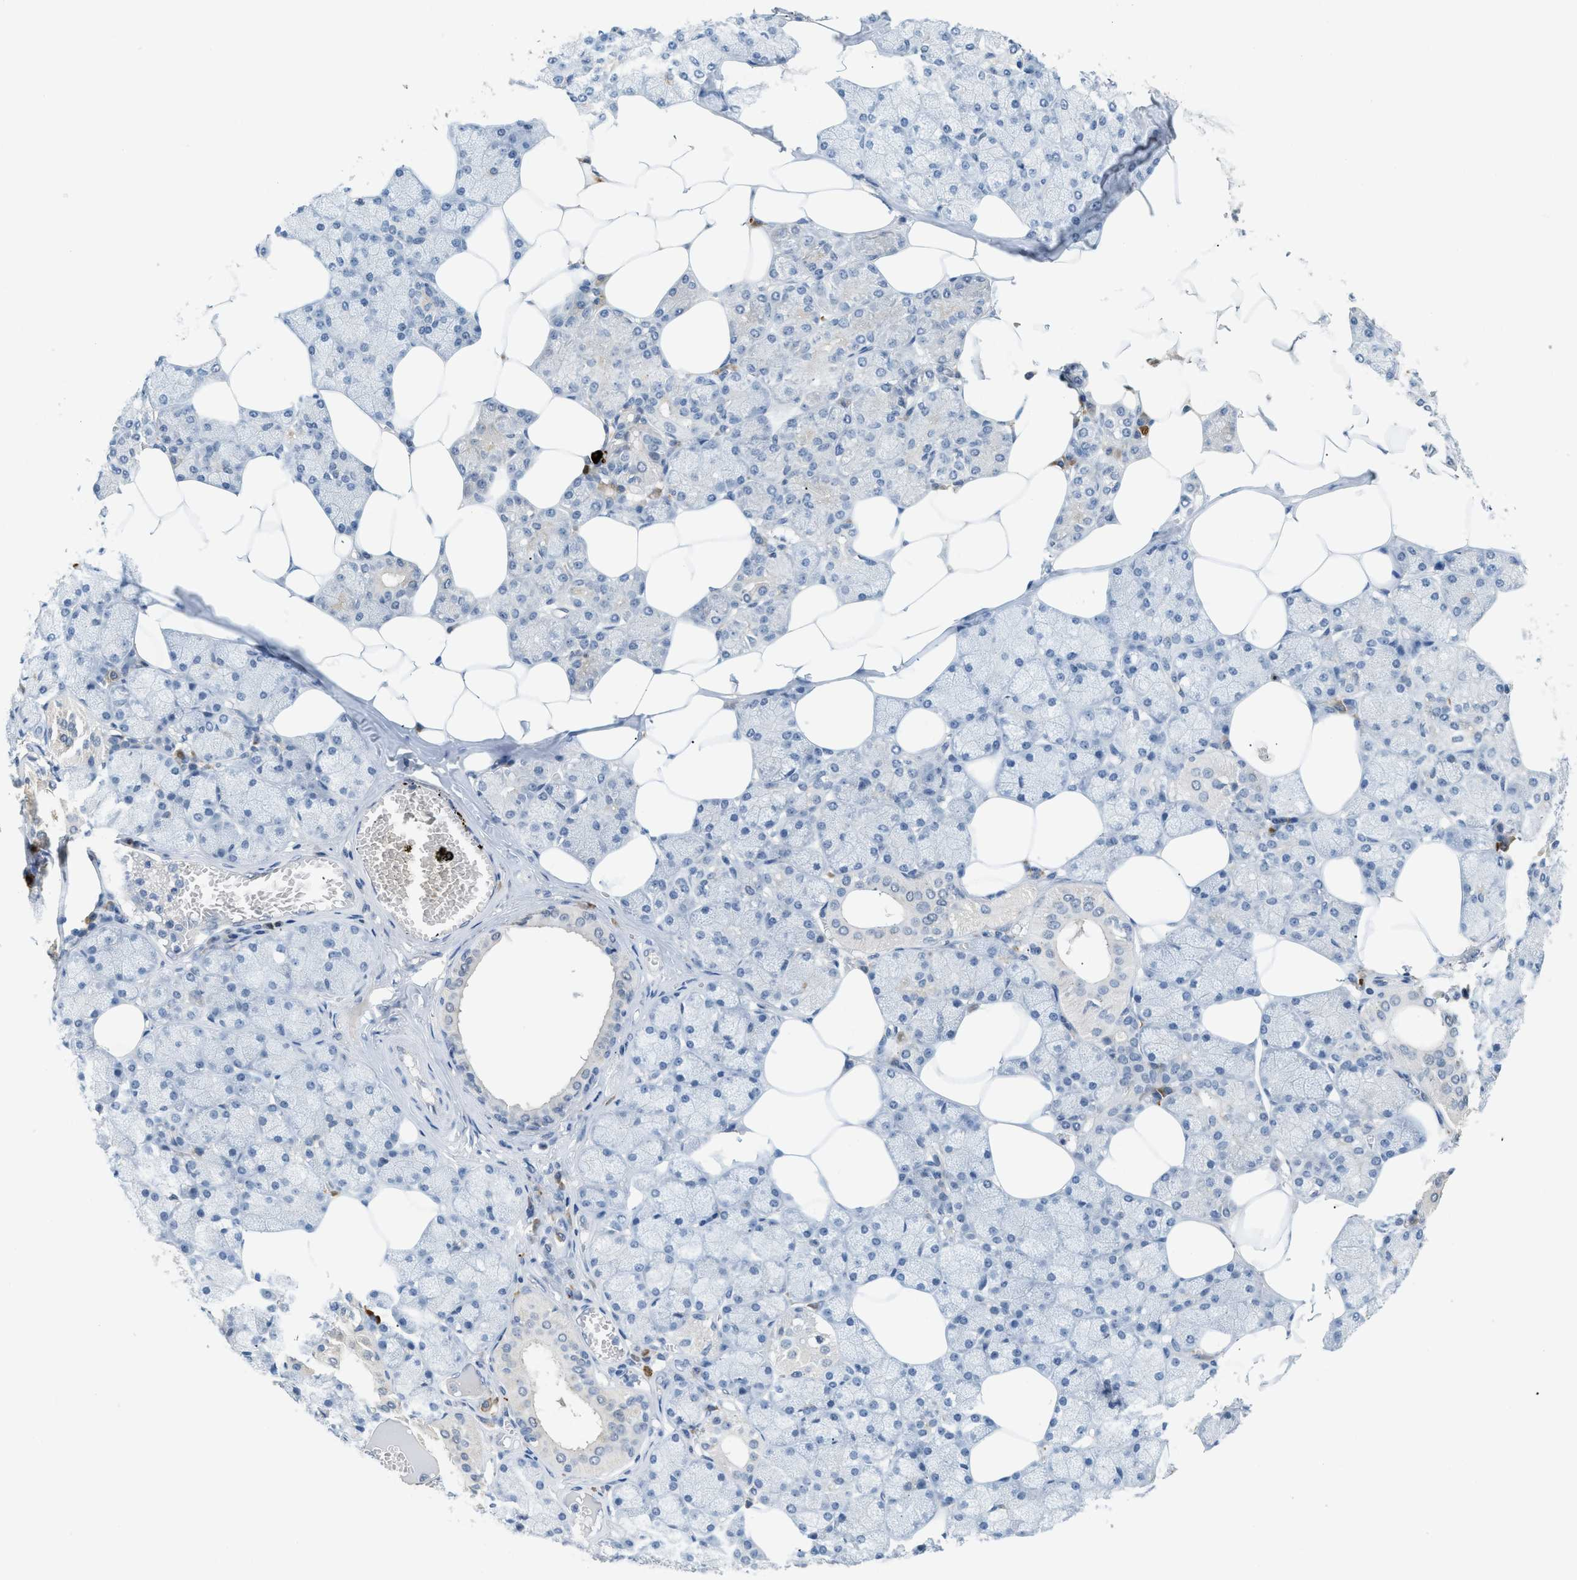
{"staining": {"intensity": "negative", "quantity": "none", "location": "none"}, "tissue": "salivary gland", "cell_type": "Glandular cells", "image_type": "normal", "snomed": [{"axis": "morphology", "description": "Normal tissue, NOS"}, {"axis": "topography", "description": "Salivary gland"}], "caption": "Immunohistochemistry (IHC) image of unremarkable salivary gland stained for a protein (brown), which exhibits no positivity in glandular cells.", "gene": "TMEM154", "patient": {"sex": "male", "age": 62}}